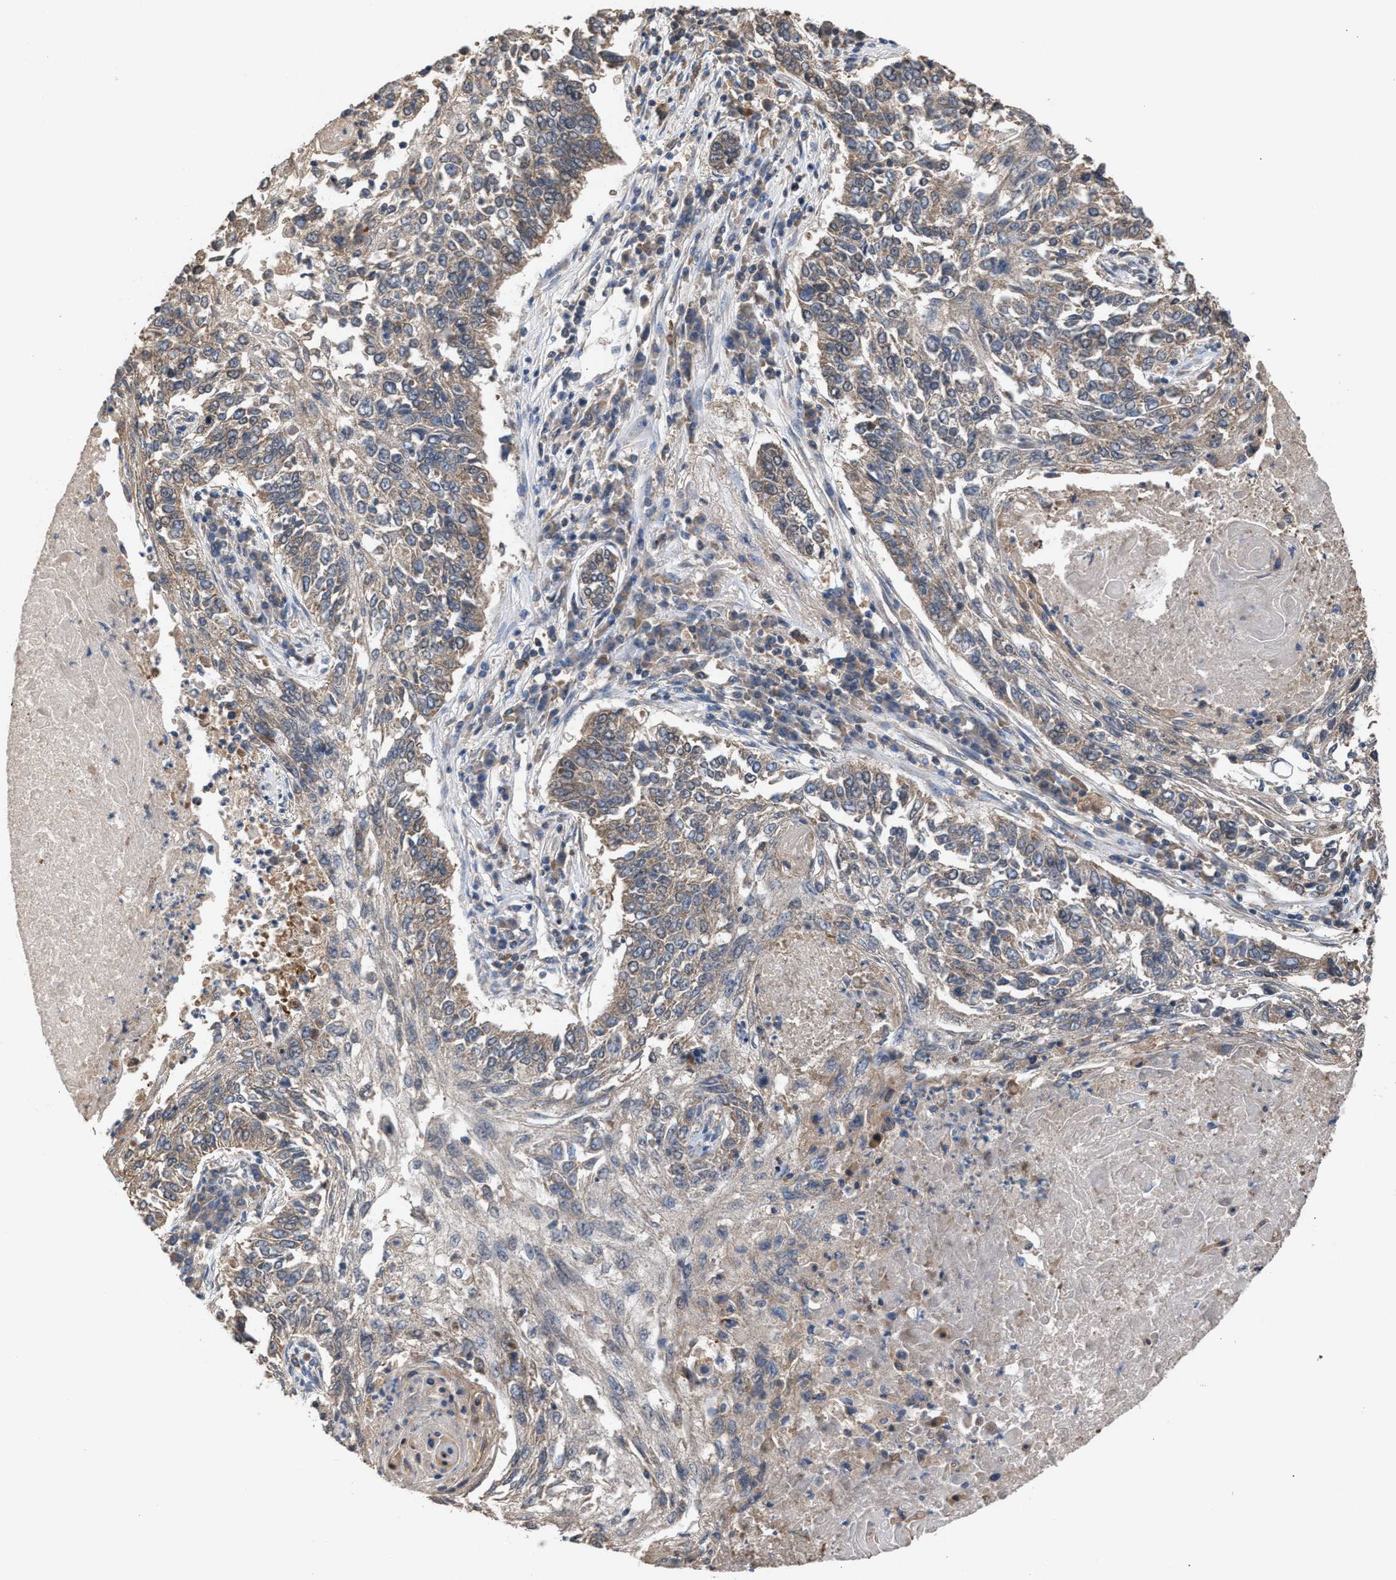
{"staining": {"intensity": "weak", "quantity": ">75%", "location": "cytoplasmic/membranous"}, "tissue": "lung cancer", "cell_type": "Tumor cells", "image_type": "cancer", "snomed": [{"axis": "morphology", "description": "Normal tissue, NOS"}, {"axis": "morphology", "description": "Squamous cell carcinoma, NOS"}, {"axis": "topography", "description": "Cartilage tissue"}, {"axis": "topography", "description": "Bronchus"}, {"axis": "topography", "description": "Lung"}], "caption": "A high-resolution micrograph shows immunohistochemistry staining of squamous cell carcinoma (lung), which exhibits weak cytoplasmic/membranous expression in about >75% of tumor cells.", "gene": "C9orf78", "patient": {"sex": "female", "age": 49}}